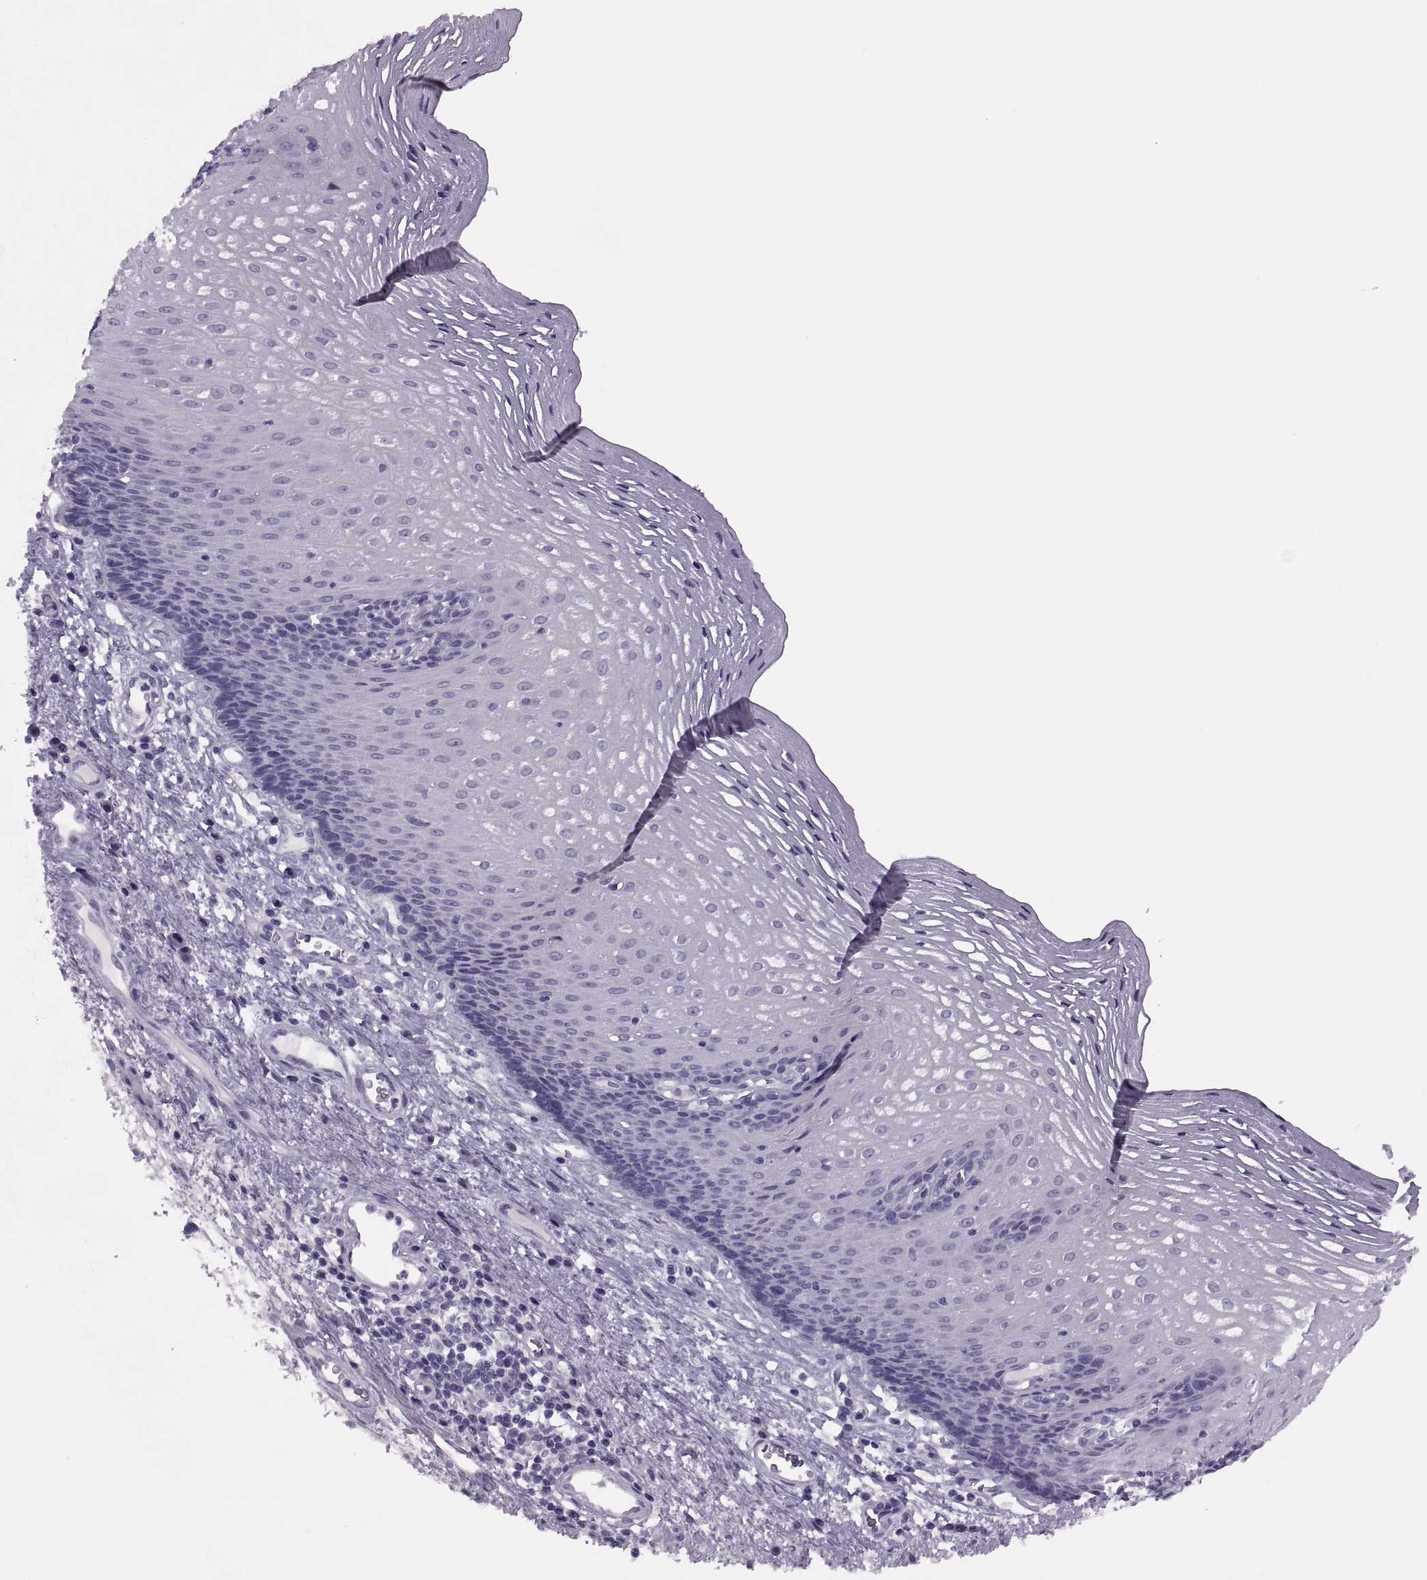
{"staining": {"intensity": "negative", "quantity": "none", "location": "none"}, "tissue": "esophagus", "cell_type": "Squamous epithelial cells", "image_type": "normal", "snomed": [{"axis": "morphology", "description": "Normal tissue, NOS"}, {"axis": "topography", "description": "Esophagus"}], "caption": "An immunohistochemistry (IHC) histopathology image of unremarkable esophagus is shown. There is no staining in squamous epithelial cells of esophagus.", "gene": "SYNGR4", "patient": {"sex": "male", "age": 76}}